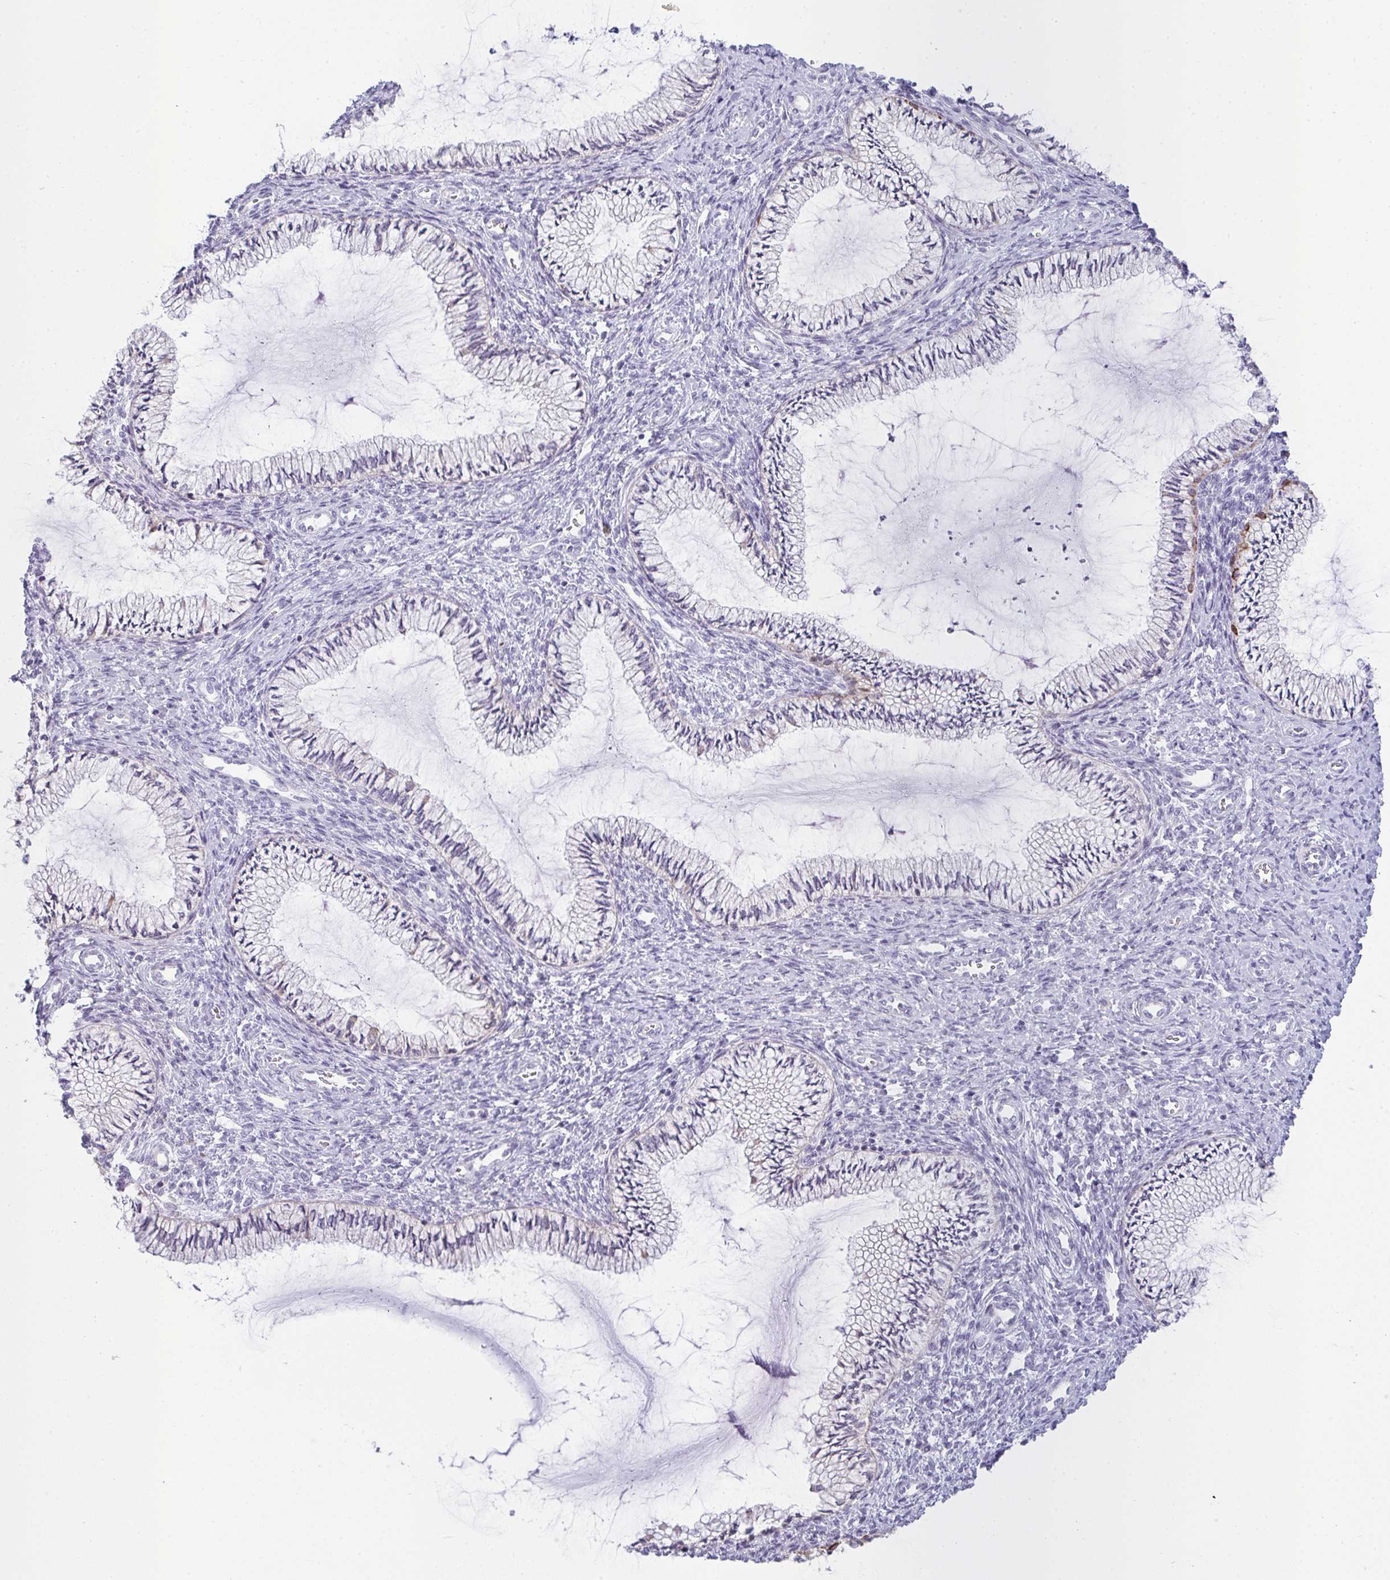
{"staining": {"intensity": "weak", "quantity": "<25%", "location": "cytoplasmic/membranous"}, "tissue": "cervix", "cell_type": "Glandular cells", "image_type": "normal", "snomed": [{"axis": "morphology", "description": "Normal tissue, NOS"}, {"axis": "topography", "description": "Cervix"}], "caption": "The micrograph shows no staining of glandular cells in normal cervix. The staining is performed using DAB (3,3'-diaminobenzidine) brown chromogen with nuclei counter-stained in using hematoxylin.", "gene": "SIRPB2", "patient": {"sex": "female", "age": 24}}